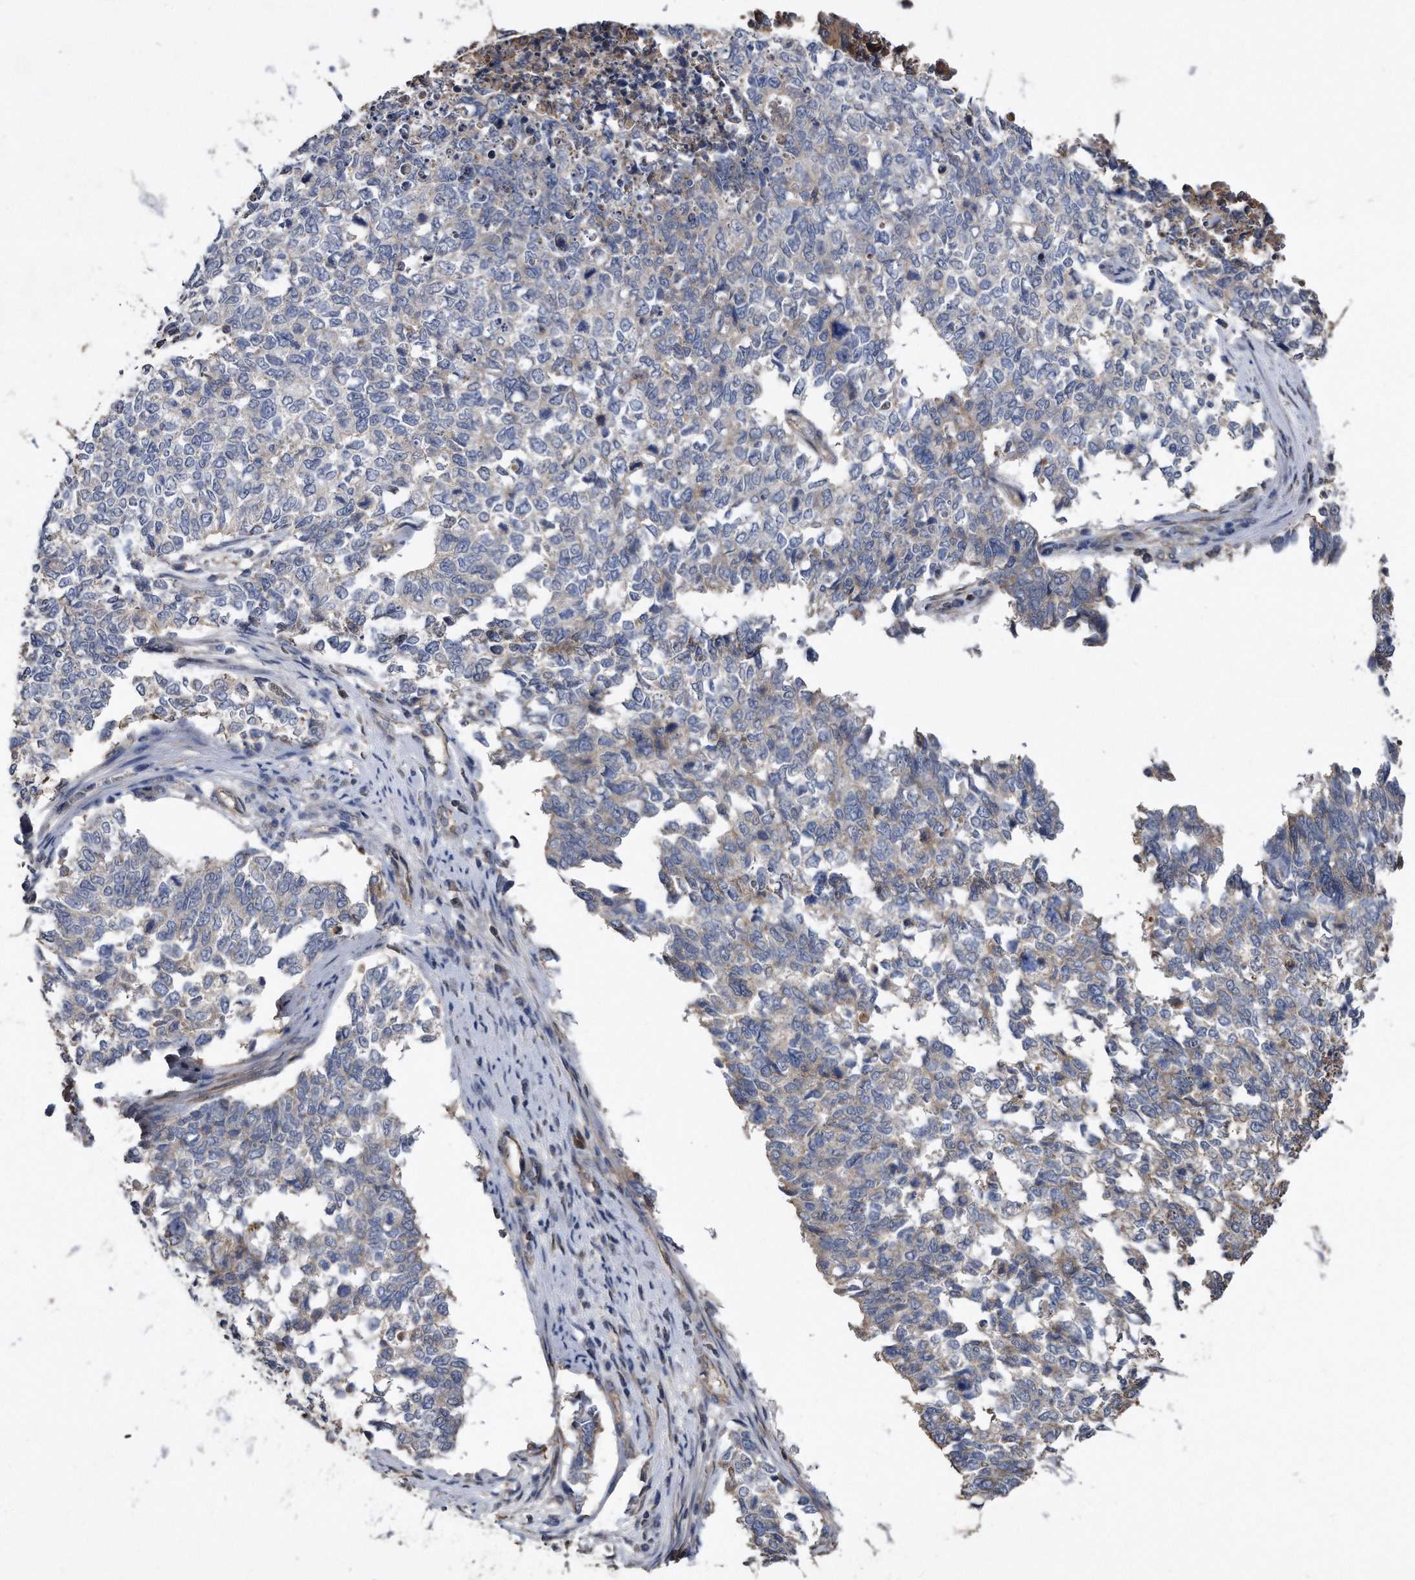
{"staining": {"intensity": "negative", "quantity": "none", "location": "none"}, "tissue": "cervical cancer", "cell_type": "Tumor cells", "image_type": "cancer", "snomed": [{"axis": "morphology", "description": "Squamous cell carcinoma, NOS"}, {"axis": "topography", "description": "Cervix"}], "caption": "A micrograph of squamous cell carcinoma (cervical) stained for a protein reveals no brown staining in tumor cells. (Stains: DAB immunohistochemistry (IHC) with hematoxylin counter stain, Microscopy: brightfield microscopy at high magnification).", "gene": "KCND3", "patient": {"sex": "female", "age": 63}}